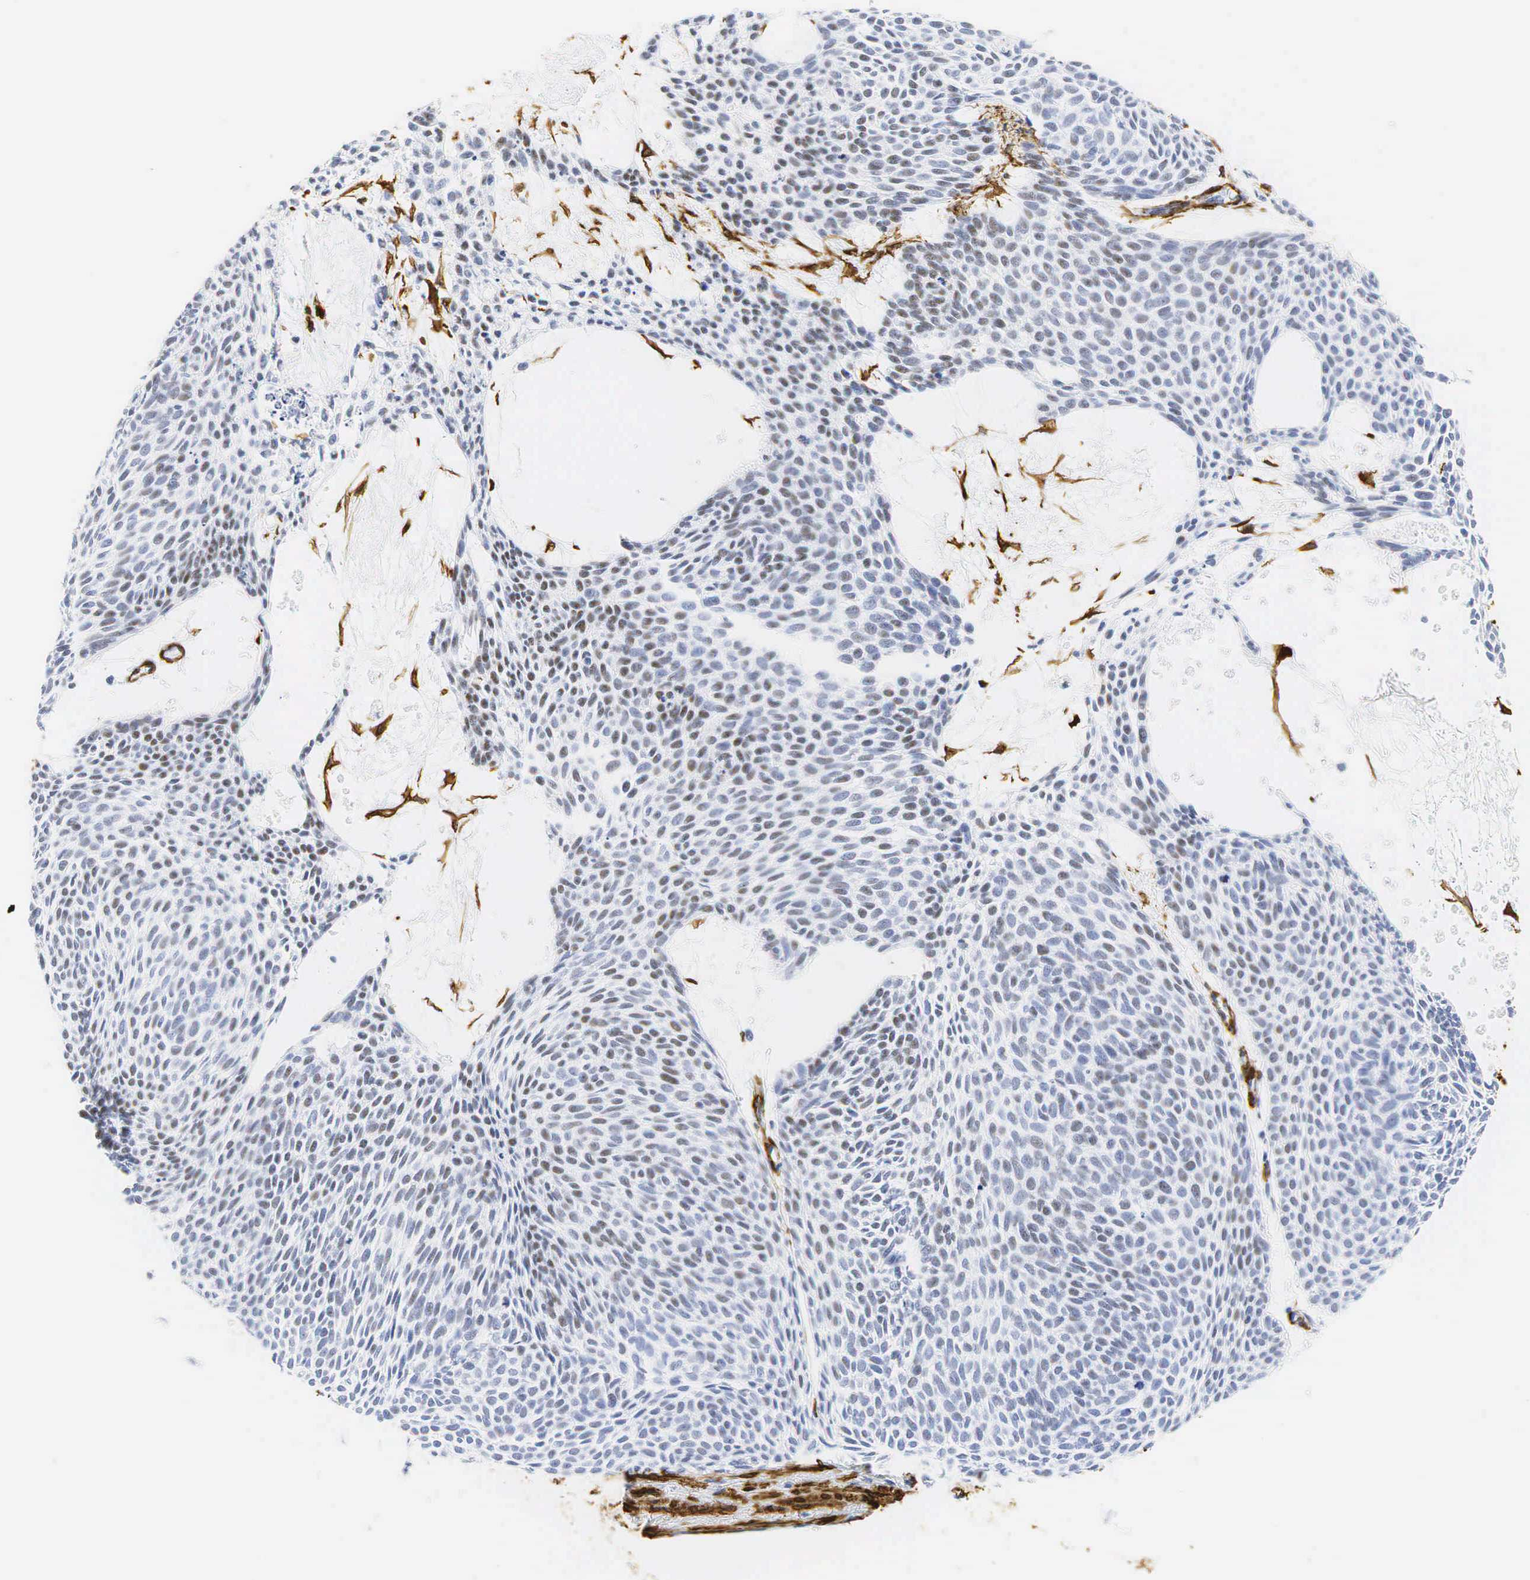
{"staining": {"intensity": "moderate", "quantity": "25%-75%", "location": "nuclear"}, "tissue": "skin cancer", "cell_type": "Tumor cells", "image_type": "cancer", "snomed": [{"axis": "morphology", "description": "Basal cell carcinoma"}, {"axis": "topography", "description": "Skin"}], "caption": "Approximately 25%-75% of tumor cells in skin cancer (basal cell carcinoma) exhibit moderate nuclear protein expression as visualized by brown immunohistochemical staining.", "gene": "ACTA2", "patient": {"sex": "male", "age": 84}}